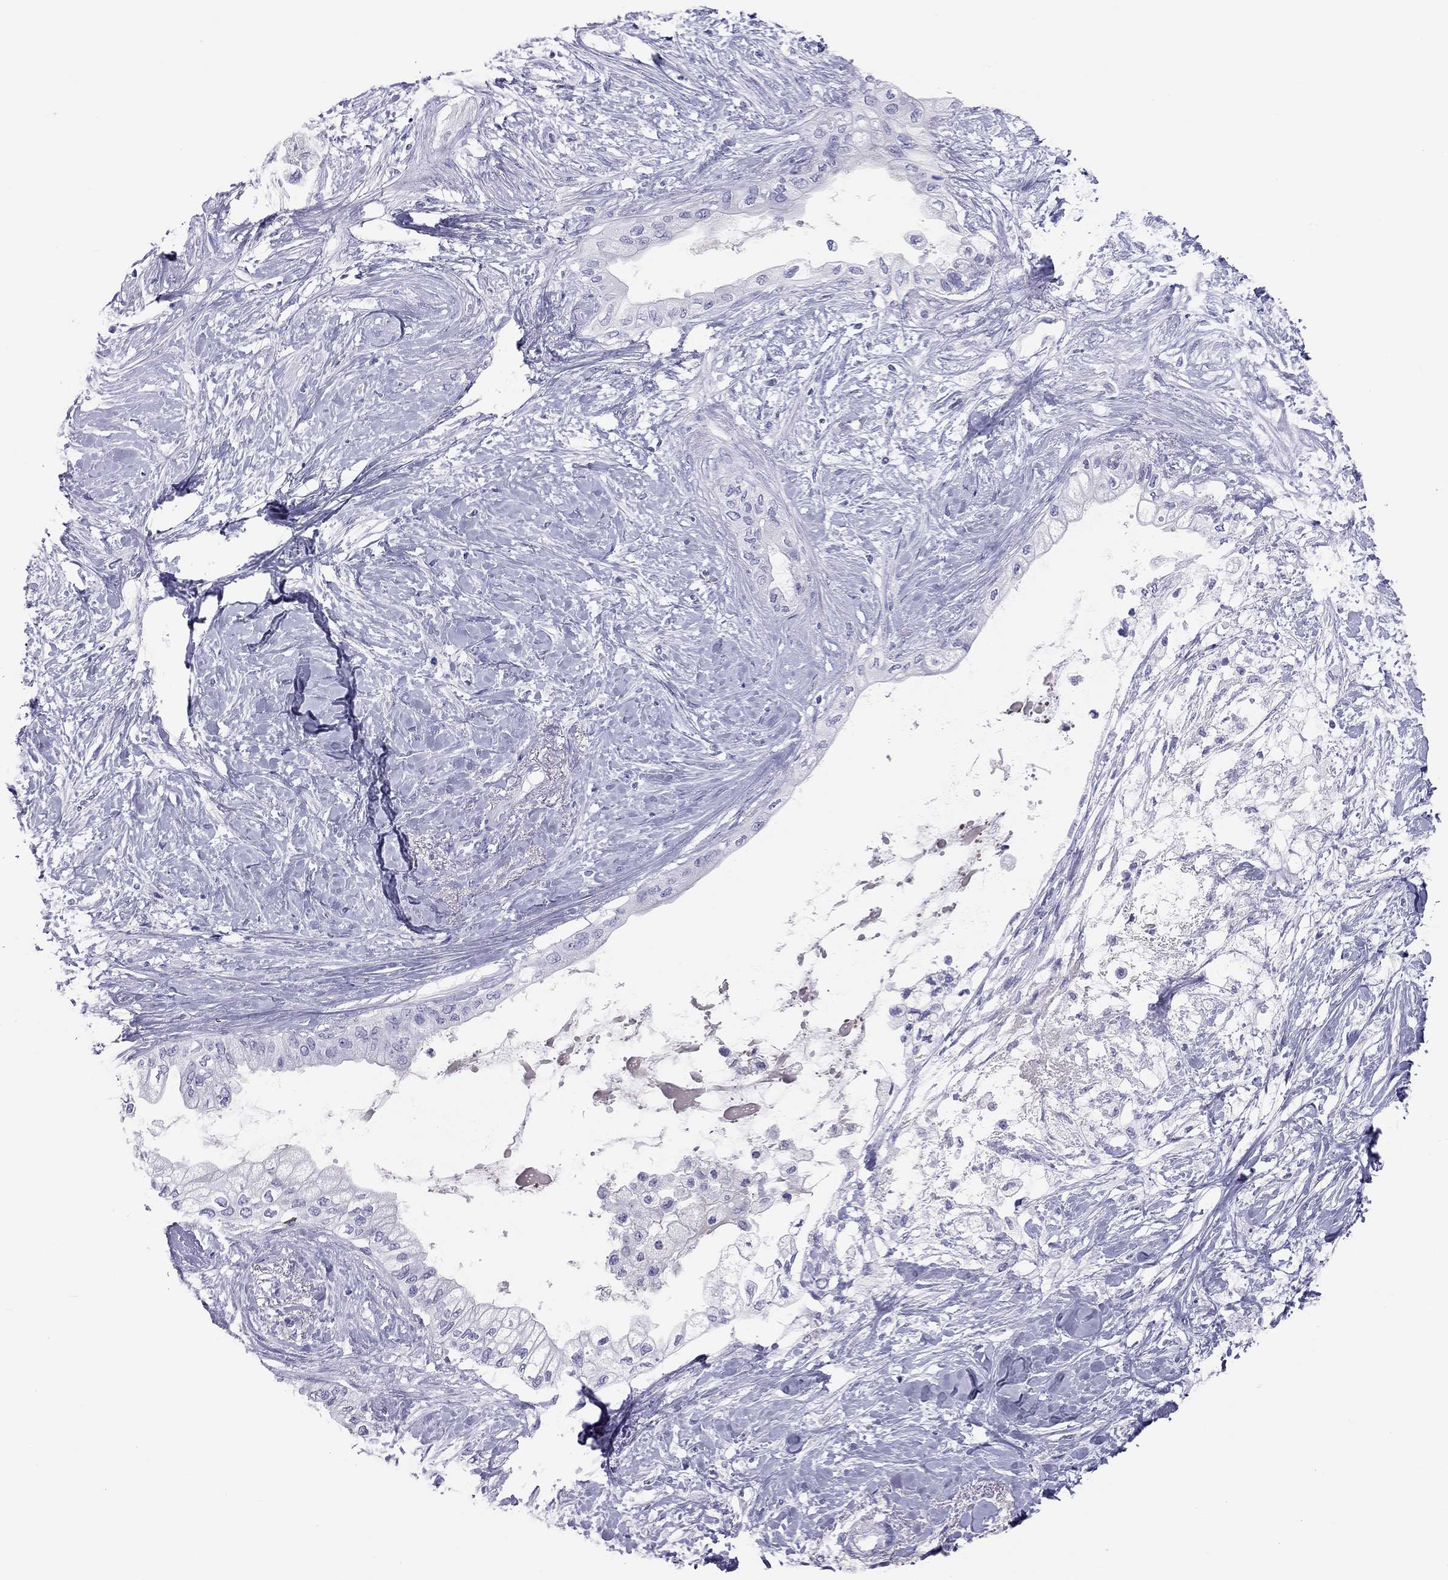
{"staining": {"intensity": "negative", "quantity": "none", "location": "none"}, "tissue": "pancreatic cancer", "cell_type": "Tumor cells", "image_type": "cancer", "snomed": [{"axis": "morphology", "description": "Normal tissue, NOS"}, {"axis": "morphology", "description": "Adenocarcinoma, NOS"}, {"axis": "topography", "description": "Pancreas"}, {"axis": "topography", "description": "Duodenum"}], "caption": "Adenocarcinoma (pancreatic) stained for a protein using immunohistochemistry reveals no staining tumor cells.", "gene": "KLRG1", "patient": {"sex": "female", "age": 60}}